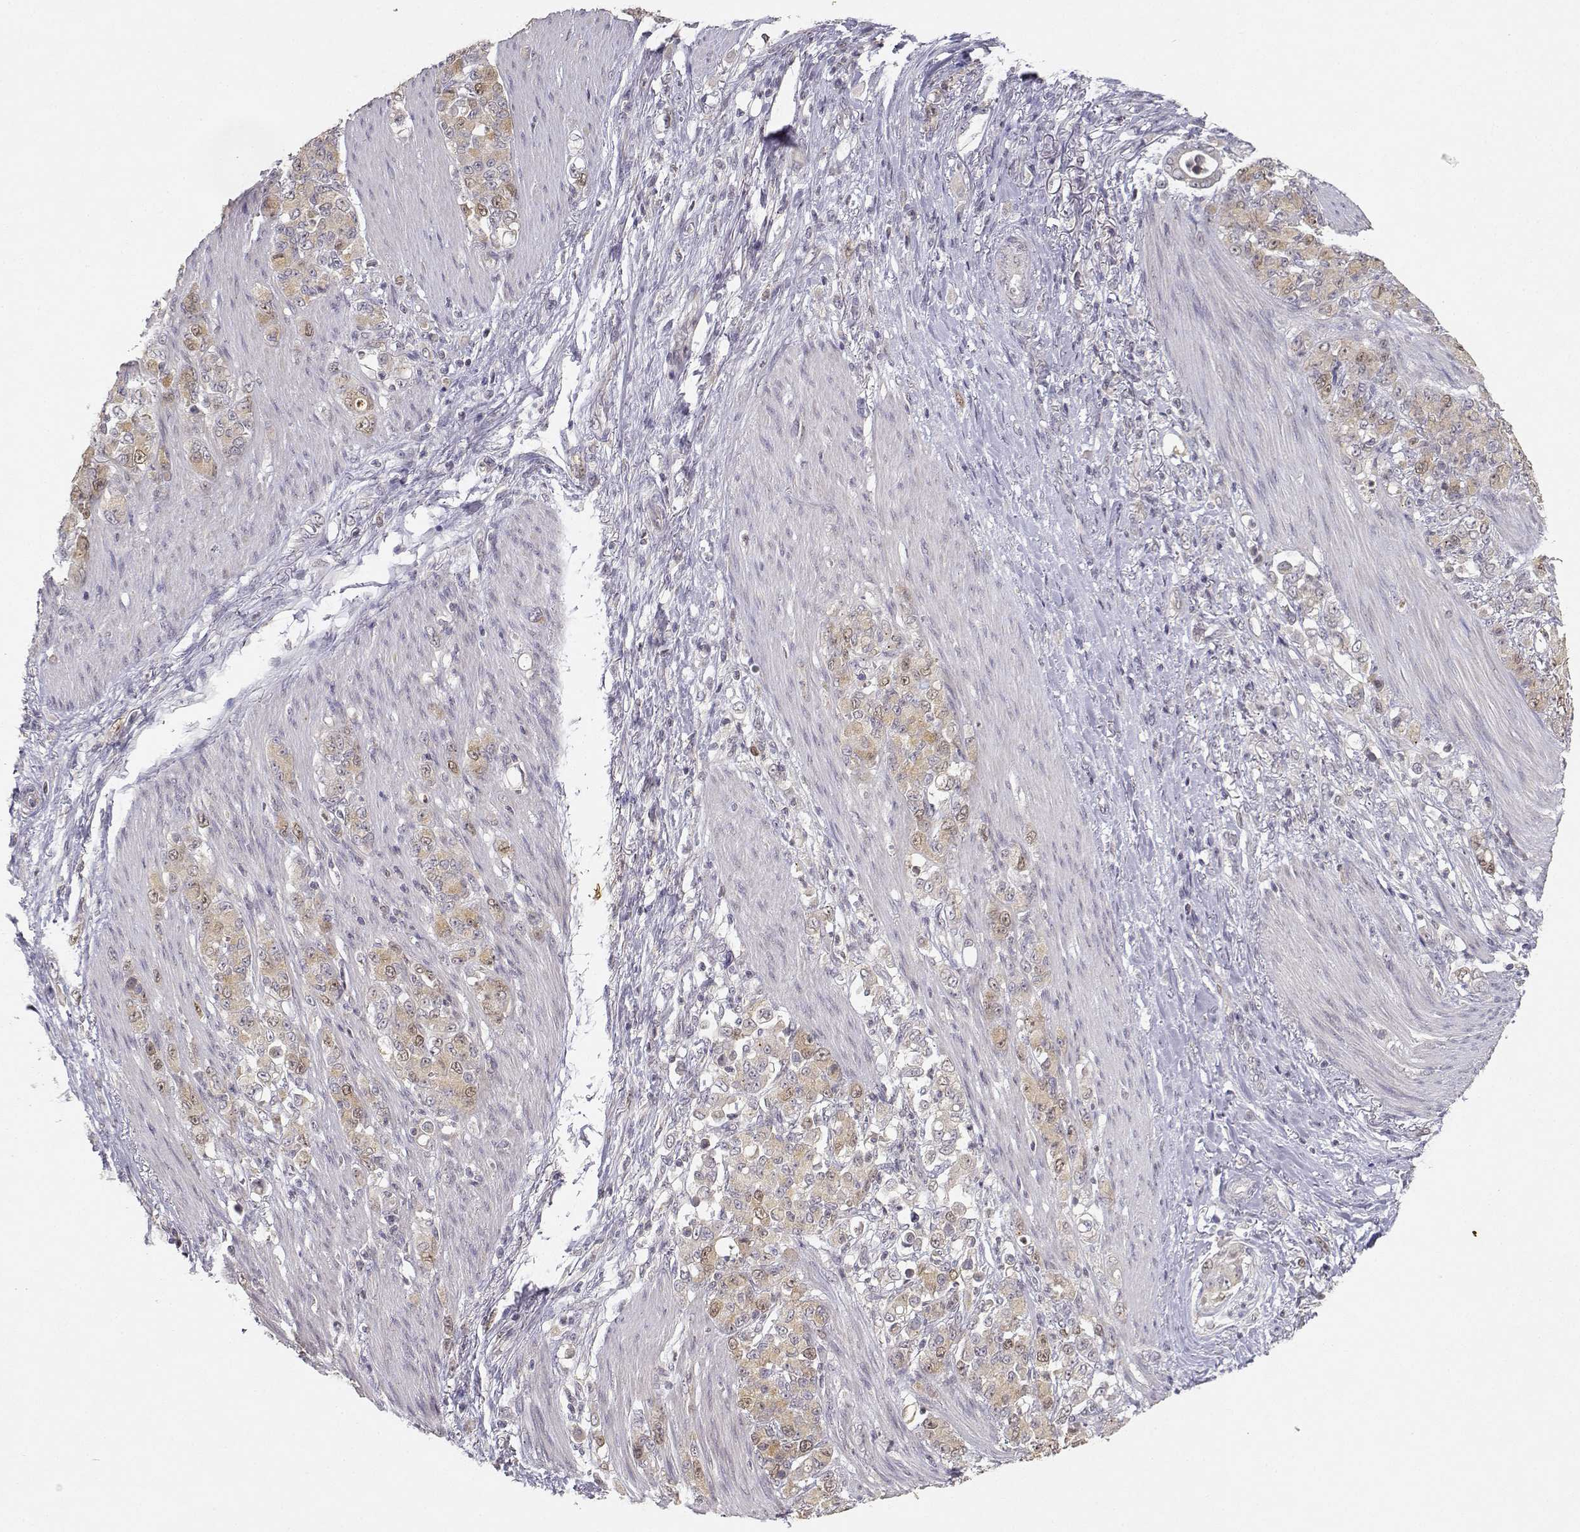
{"staining": {"intensity": "weak", "quantity": ">75%", "location": "cytoplasmic/membranous"}, "tissue": "stomach cancer", "cell_type": "Tumor cells", "image_type": "cancer", "snomed": [{"axis": "morphology", "description": "Adenocarcinoma, NOS"}, {"axis": "topography", "description": "Stomach"}], "caption": "Stomach adenocarcinoma stained with a brown dye demonstrates weak cytoplasmic/membranous positive expression in about >75% of tumor cells.", "gene": "RAD51", "patient": {"sex": "female", "age": 79}}